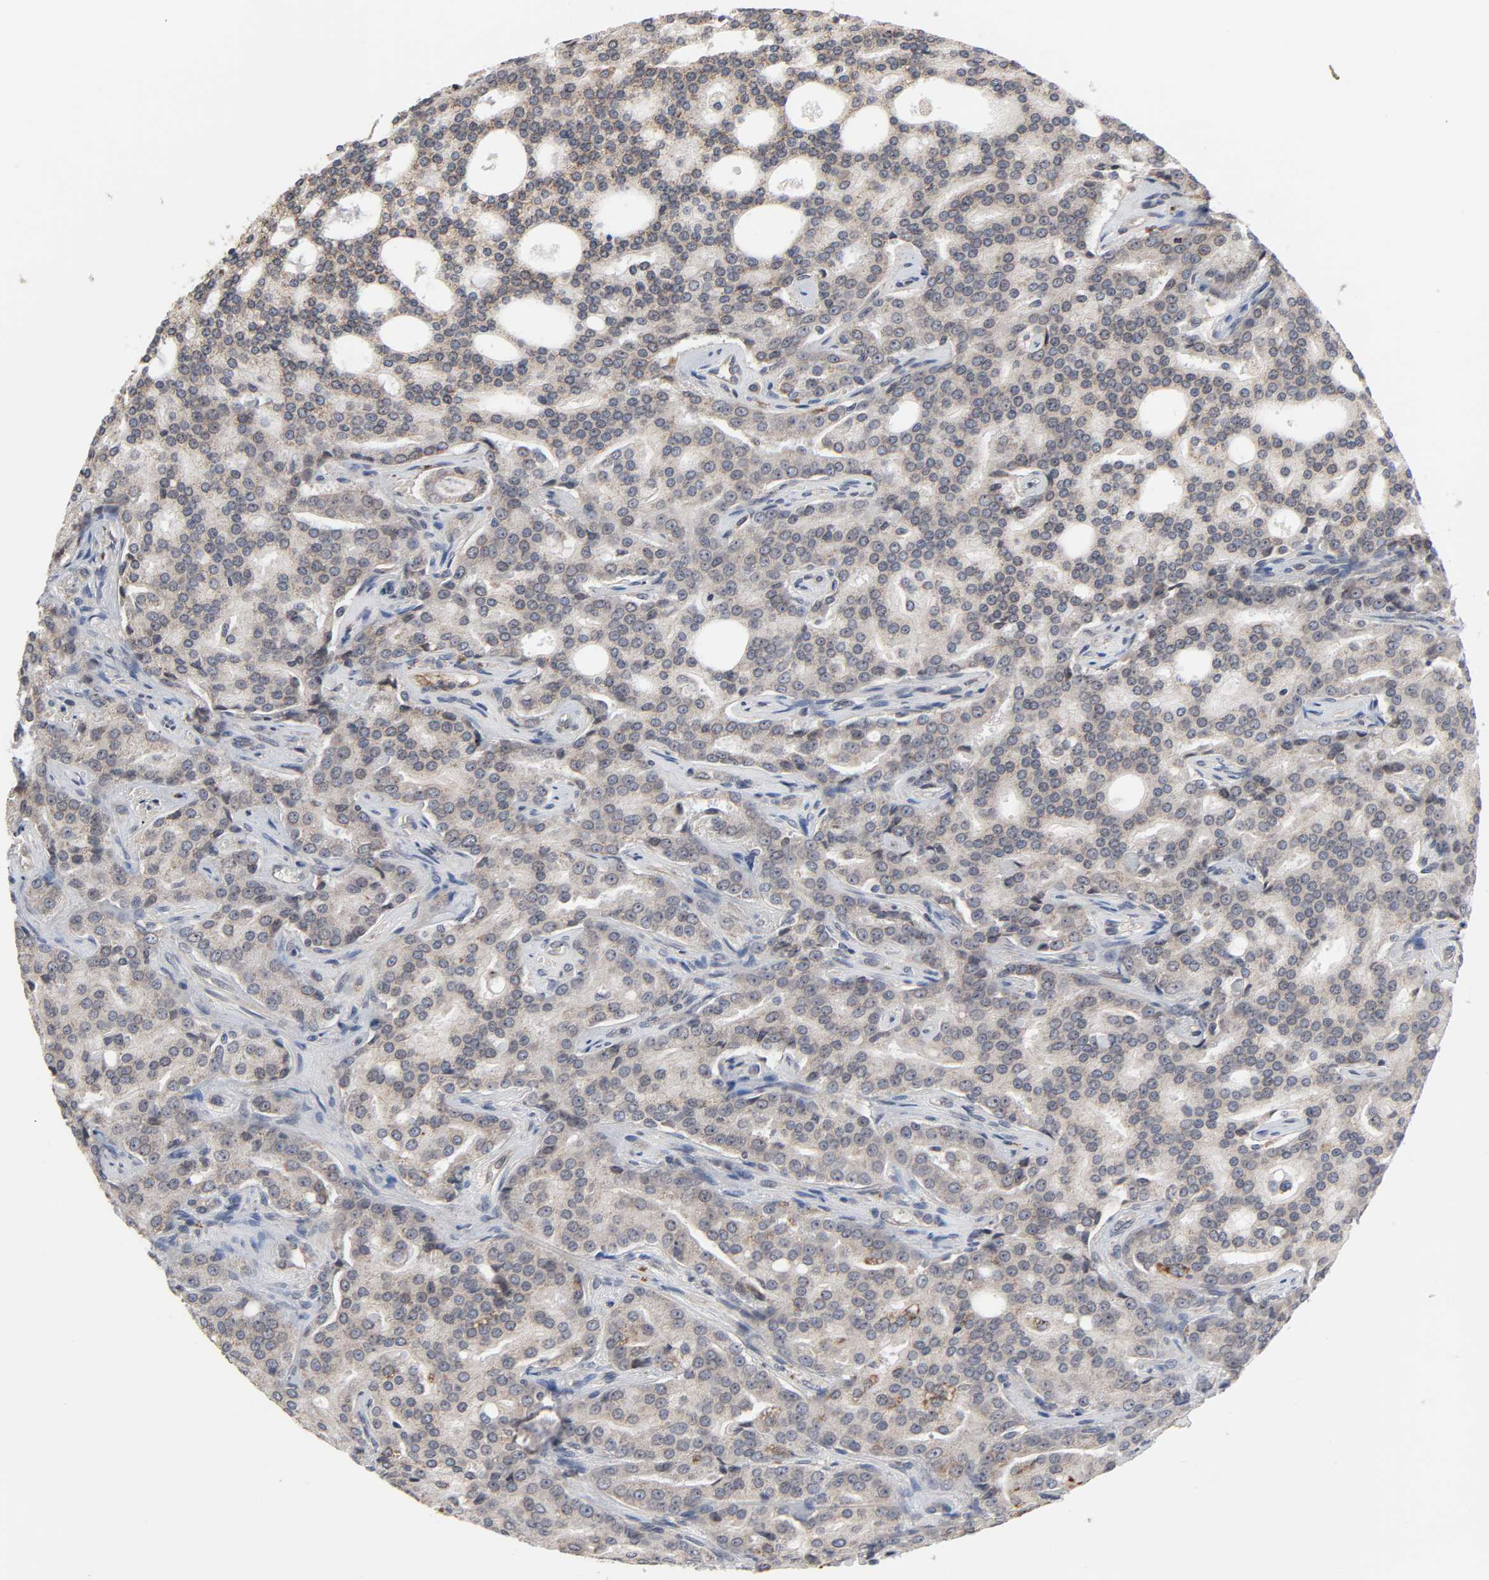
{"staining": {"intensity": "weak", "quantity": ">75%", "location": "cytoplasmic/membranous"}, "tissue": "prostate cancer", "cell_type": "Tumor cells", "image_type": "cancer", "snomed": [{"axis": "morphology", "description": "Adenocarcinoma, High grade"}, {"axis": "topography", "description": "Prostate"}], "caption": "Prostate cancer was stained to show a protein in brown. There is low levels of weak cytoplasmic/membranous positivity in approximately >75% of tumor cells. The staining is performed using DAB brown chromogen to label protein expression. The nuclei are counter-stained blue using hematoxylin.", "gene": "CCDC175", "patient": {"sex": "male", "age": 72}}